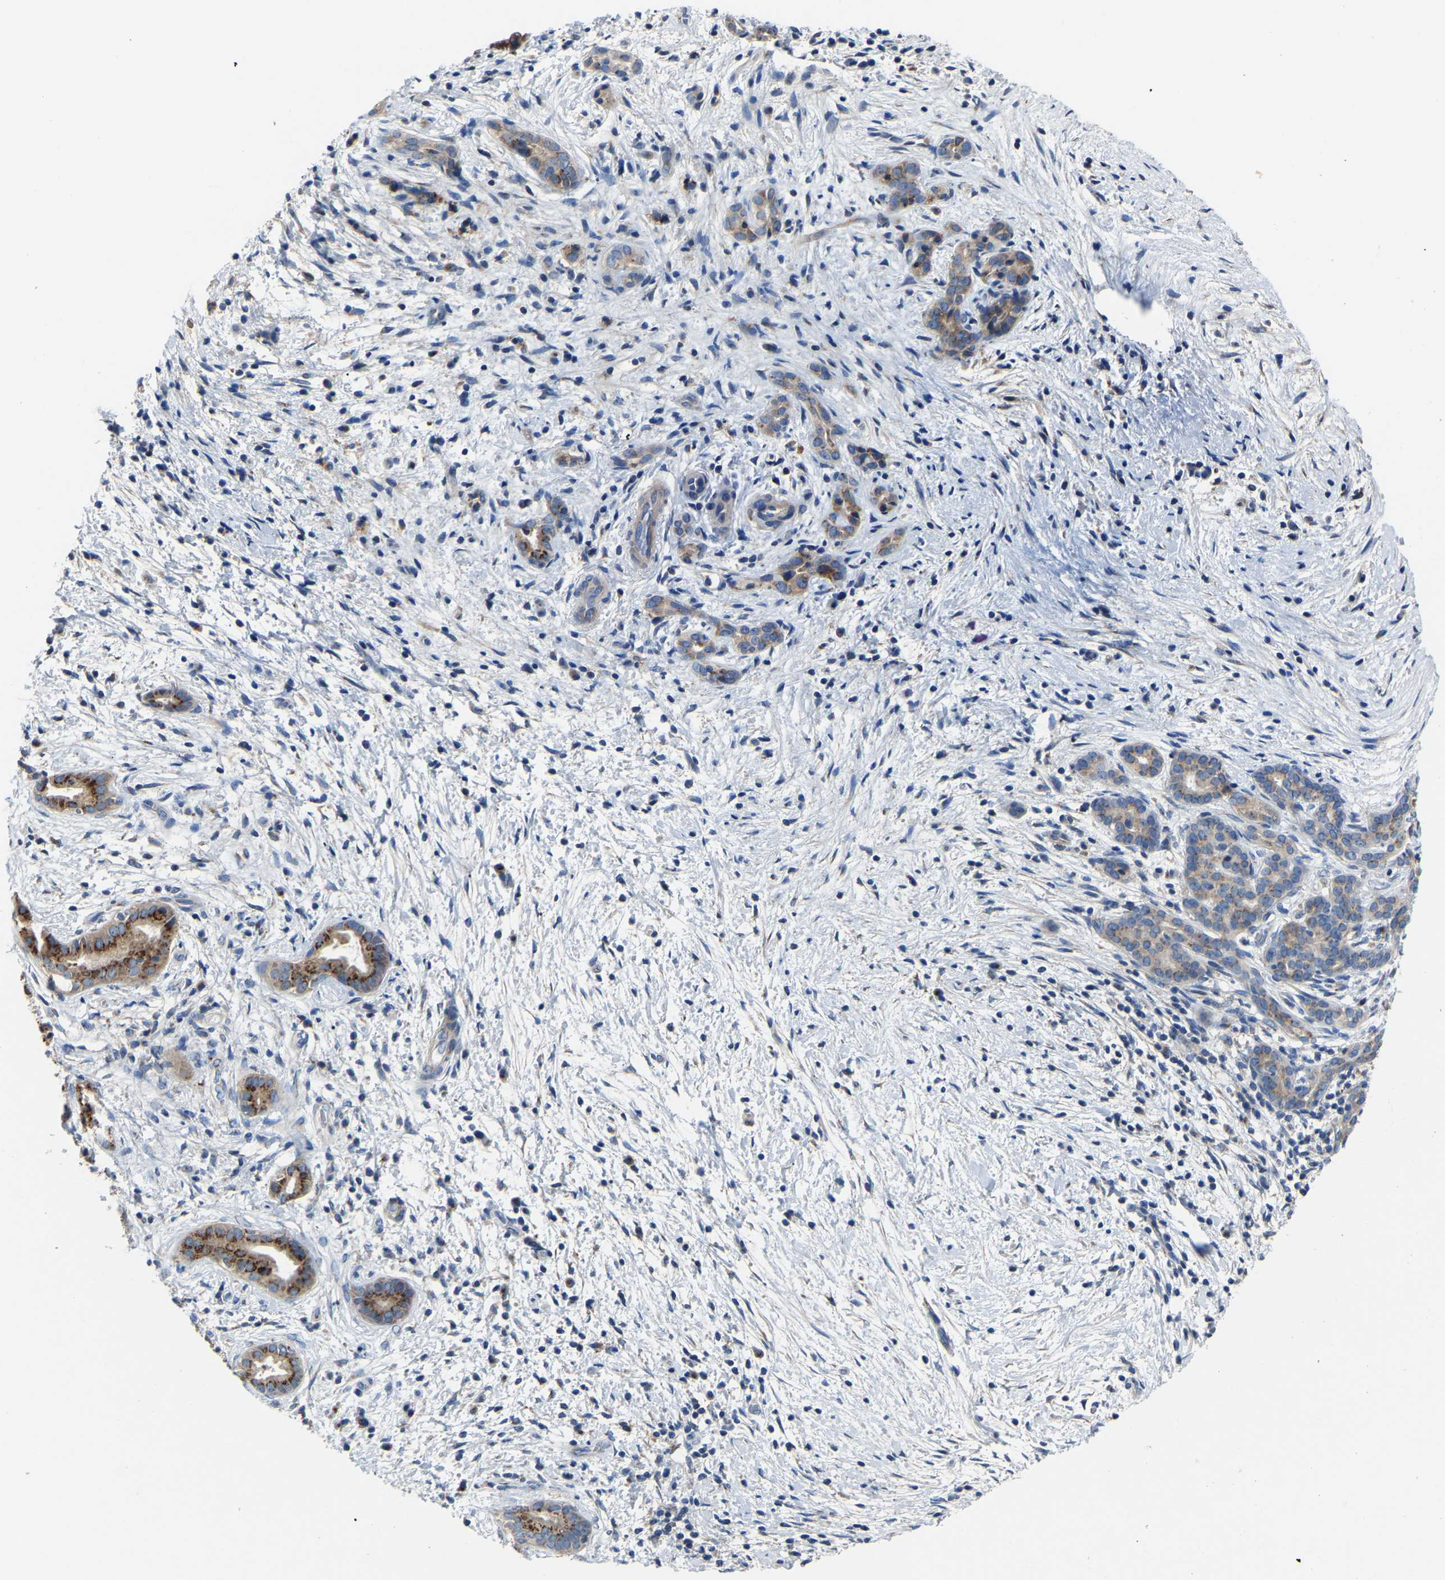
{"staining": {"intensity": "moderate", "quantity": ">75%", "location": "cytoplasmic/membranous"}, "tissue": "pancreatic cancer", "cell_type": "Tumor cells", "image_type": "cancer", "snomed": [{"axis": "morphology", "description": "Adenocarcinoma, NOS"}, {"axis": "topography", "description": "Pancreas"}], "caption": "Protein expression analysis of pancreatic cancer shows moderate cytoplasmic/membranous expression in approximately >75% of tumor cells.", "gene": "CANT1", "patient": {"sex": "female", "age": 70}}